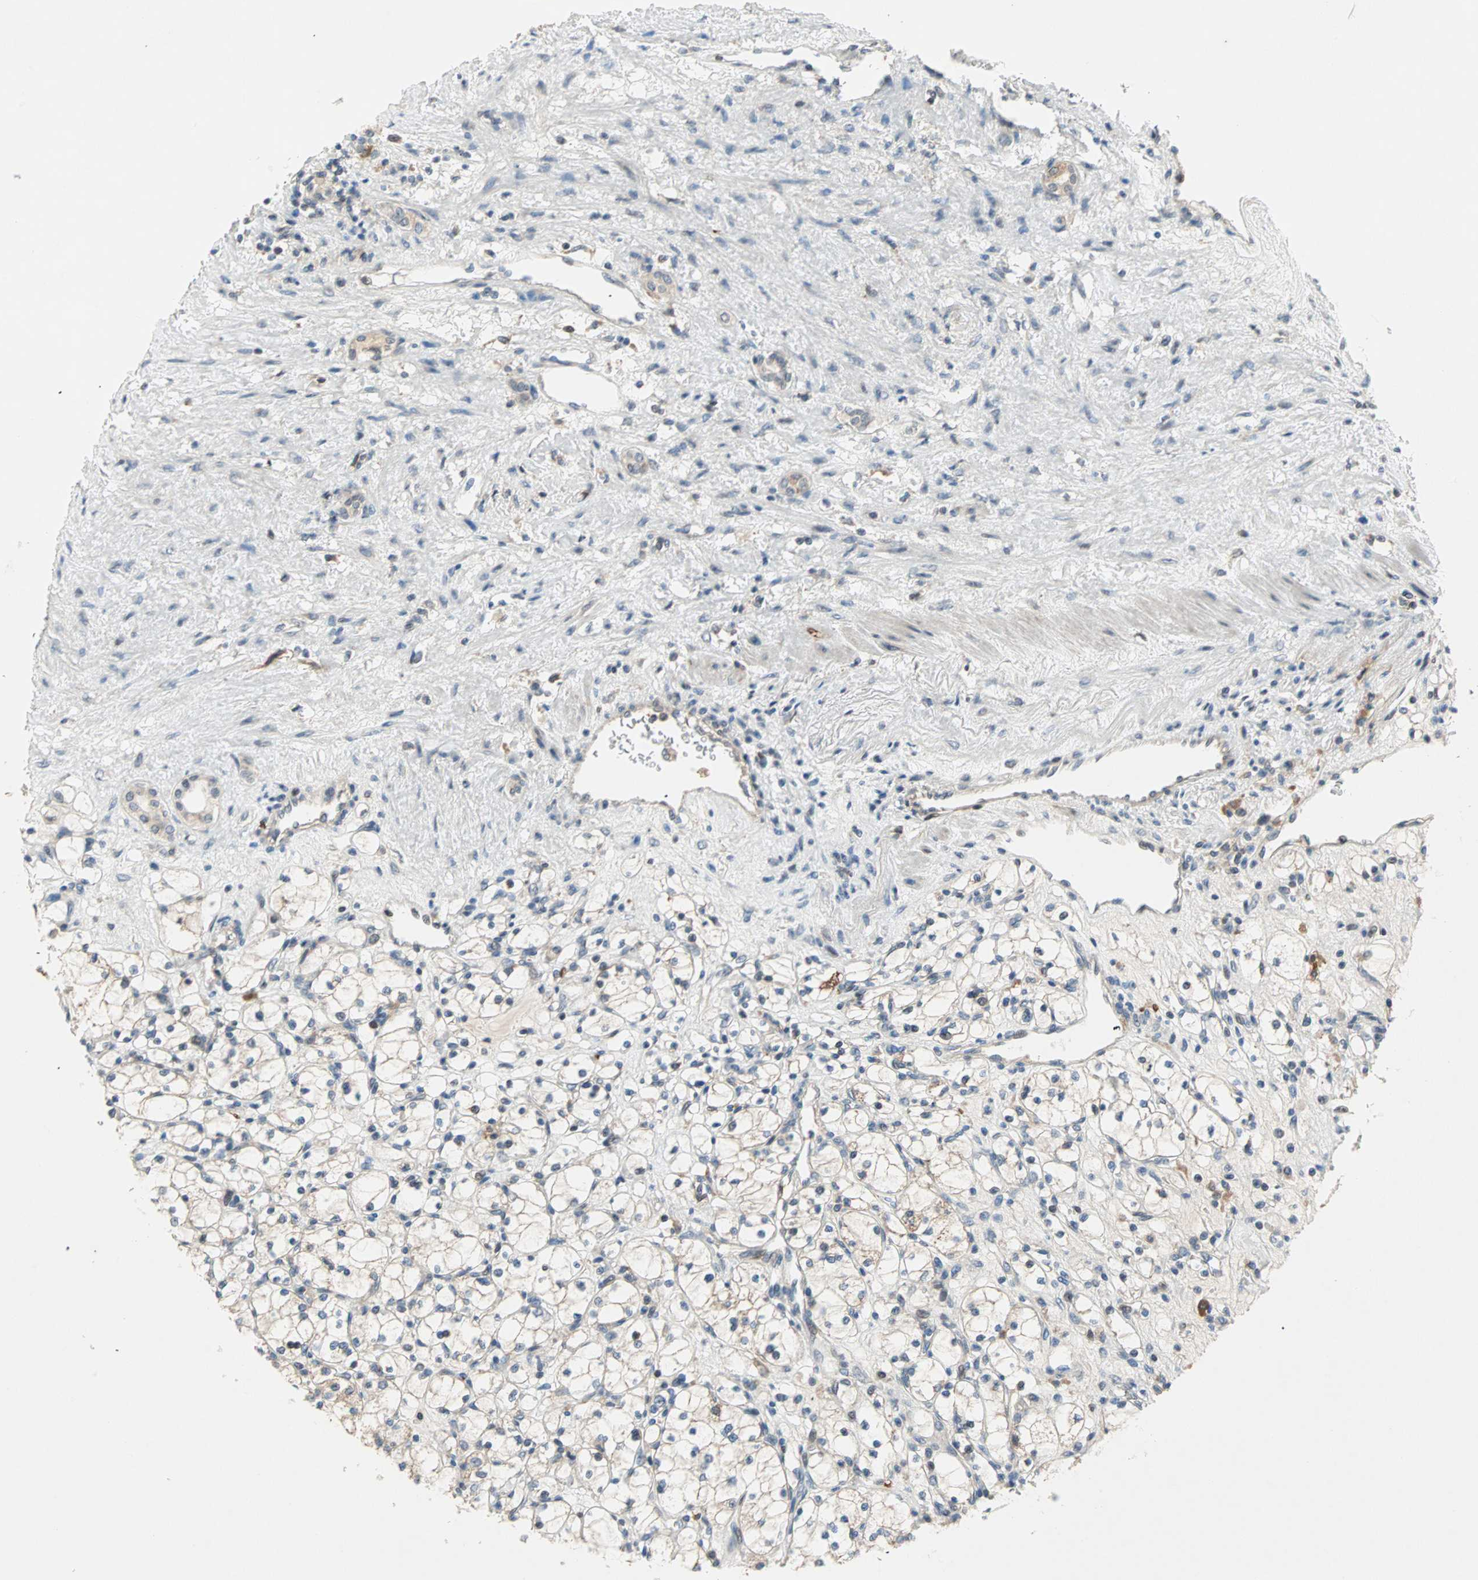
{"staining": {"intensity": "negative", "quantity": "none", "location": "none"}, "tissue": "renal cancer", "cell_type": "Tumor cells", "image_type": "cancer", "snomed": [{"axis": "morphology", "description": "Adenocarcinoma, NOS"}, {"axis": "topography", "description": "Kidney"}], "caption": "Immunohistochemistry (IHC) image of neoplastic tissue: renal adenocarcinoma stained with DAB exhibits no significant protein expression in tumor cells.", "gene": "PROS1", "patient": {"sex": "female", "age": 83}}